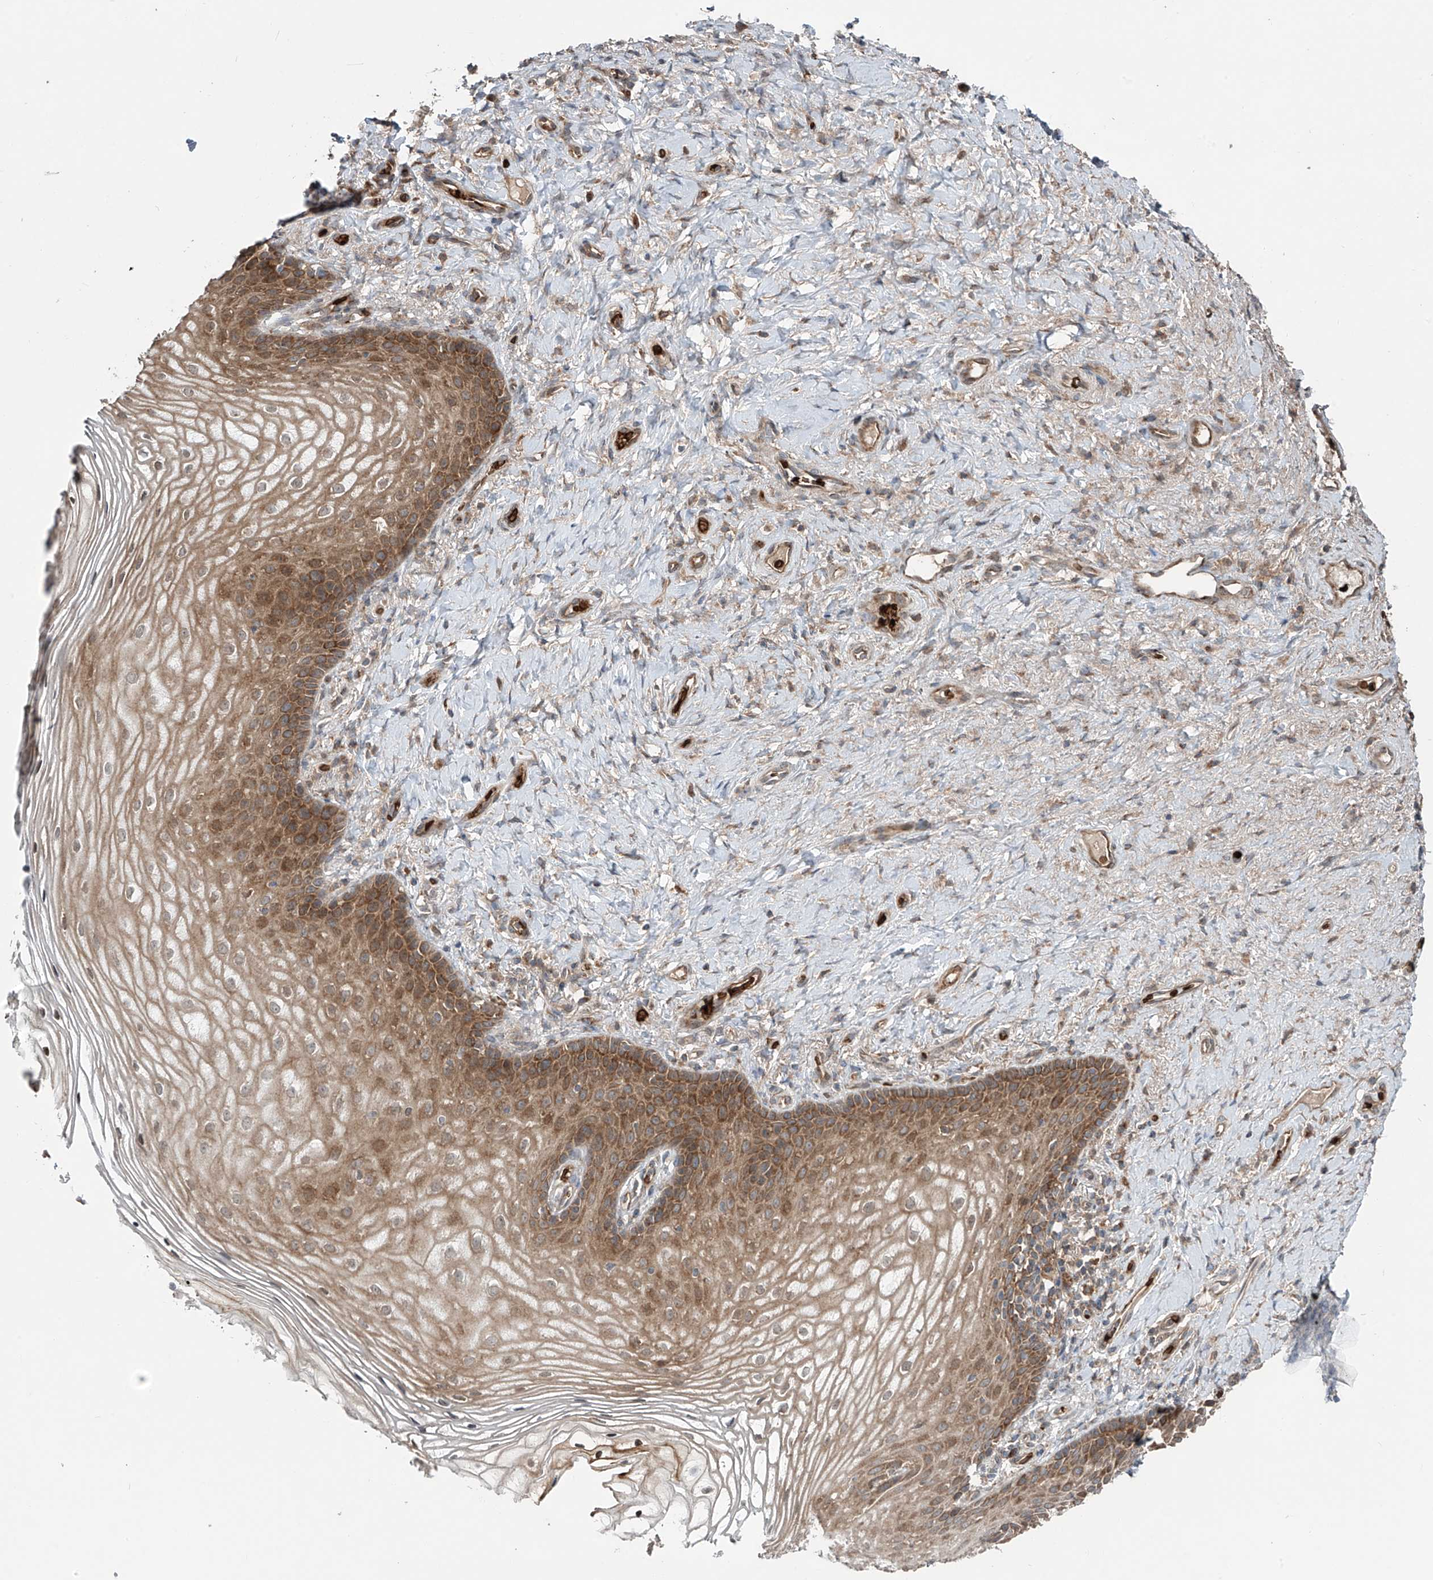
{"staining": {"intensity": "moderate", "quantity": ">75%", "location": "cytoplasmic/membranous"}, "tissue": "vagina", "cell_type": "Squamous epithelial cells", "image_type": "normal", "snomed": [{"axis": "morphology", "description": "Normal tissue, NOS"}, {"axis": "topography", "description": "Vagina"}], "caption": "The image reveals a brown stain indicating the presence of a protein in the cytoplasmic/membranous of squamous epithelial cells in vagina. The staining was performed using DAB (3,3'-diaminobenzidine), with brown indicating positive protein expression. Nuclei are stained blue with hematoxylin.", "gene": "ZDHHC9", "patient": {"sex": "female", "age": 60}}